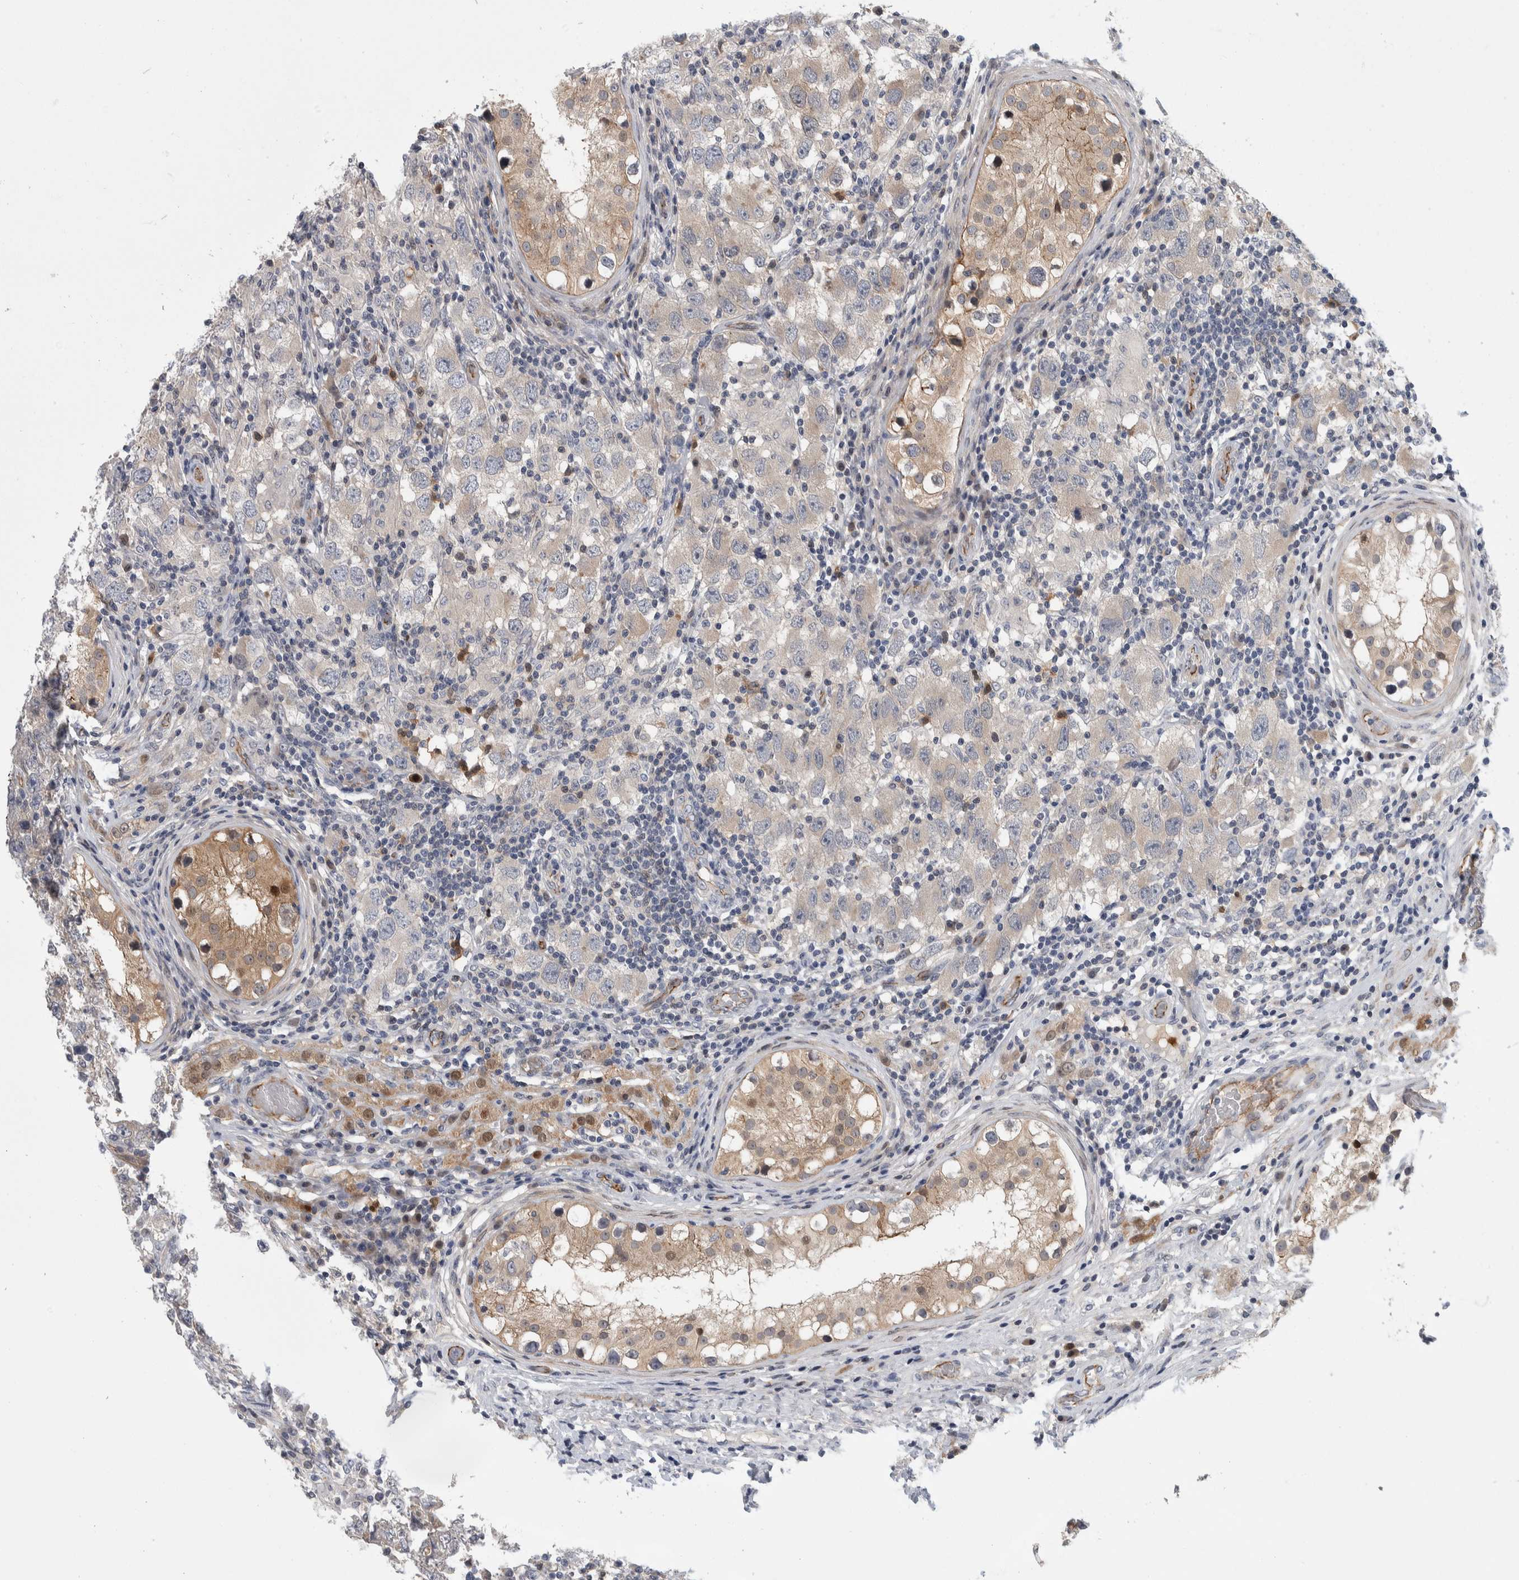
{"staining": {"intensity": "weak", "quantity": "25%-75%", "location": "cytoplasmic/membranous"}, "tissue": "testis cancer", "cell_type": "Tumor cells", "image_type": "cancer", "snomed": [{"axis": "morphology", "description": "Carcinoma, Embryonal, NOS"}, {"axis": "topography", "description": "Testis"}], "caption": "This is an image of immunohistochemistry (IHC) staining of testis cancer, which shows weak expression in the cytoplasmic/membranous of tumor cells.", "gene": "ZNF862", "patient": {"sex": "male", "age": 21}}